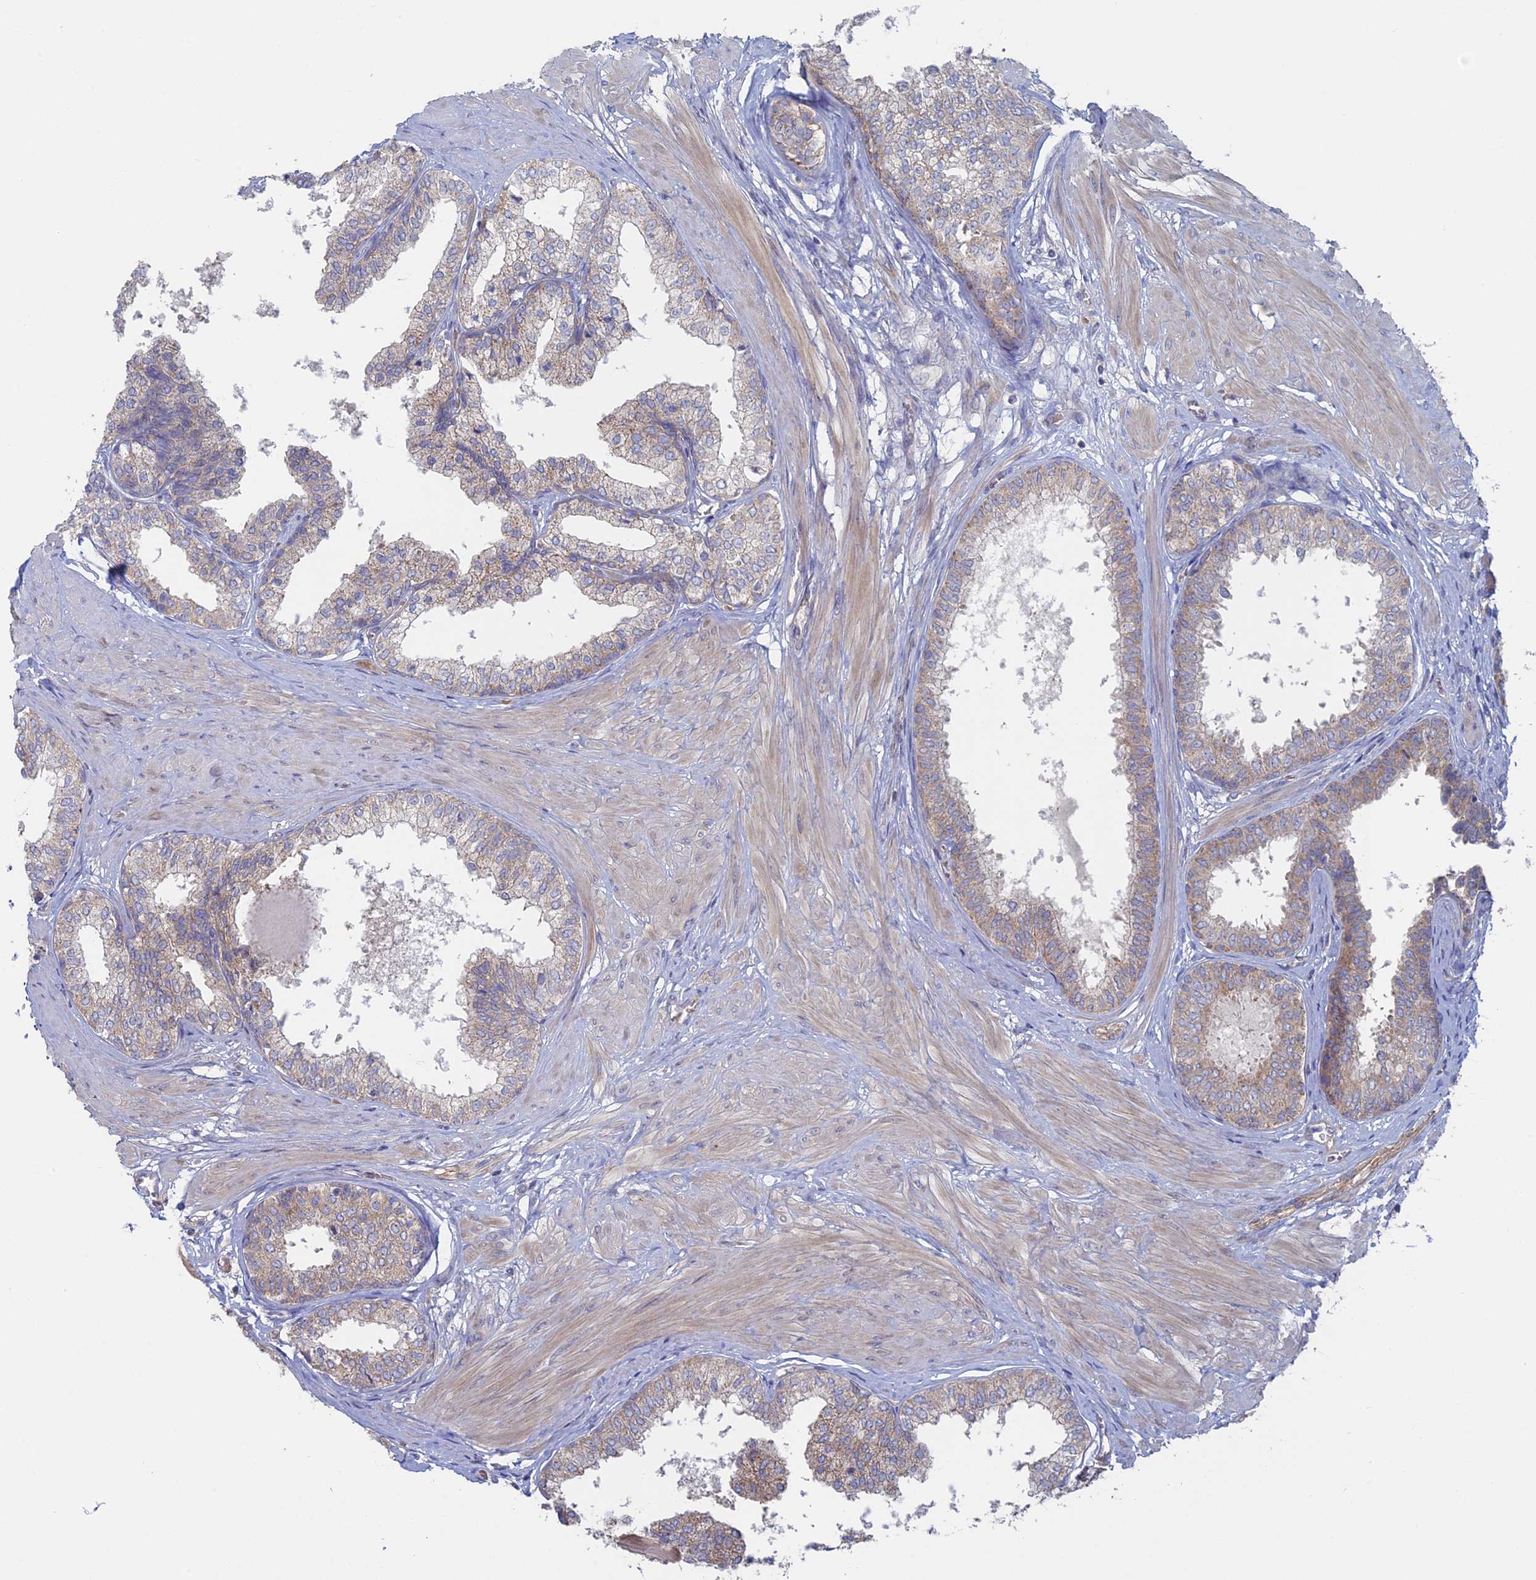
{"staining": {"intensity": "moderate", "quantity": "25%-75%", "location": "cytoplasmic/membranous"}, "tissue": "prostate", "cell_type": "Glandular cells", "image_type": "normal", "snomed": [{"axis": "morphology", "description": "Normal tissue, NOS"}, {"axis": "topography", "description": "Prostate"}], "caption": "An immunohistochemistry image of unremarkable tissue is shown. Protein staining in brown shows moderate cytoplasmic/membranous positivity in prostate within glandular cells. (DAB (3,3'-diaminobenzidine) IHC with brightfield microscopy, high magnification).", "gene": "TBC1D30", "patient": {"sex": "male", "age": 48}}